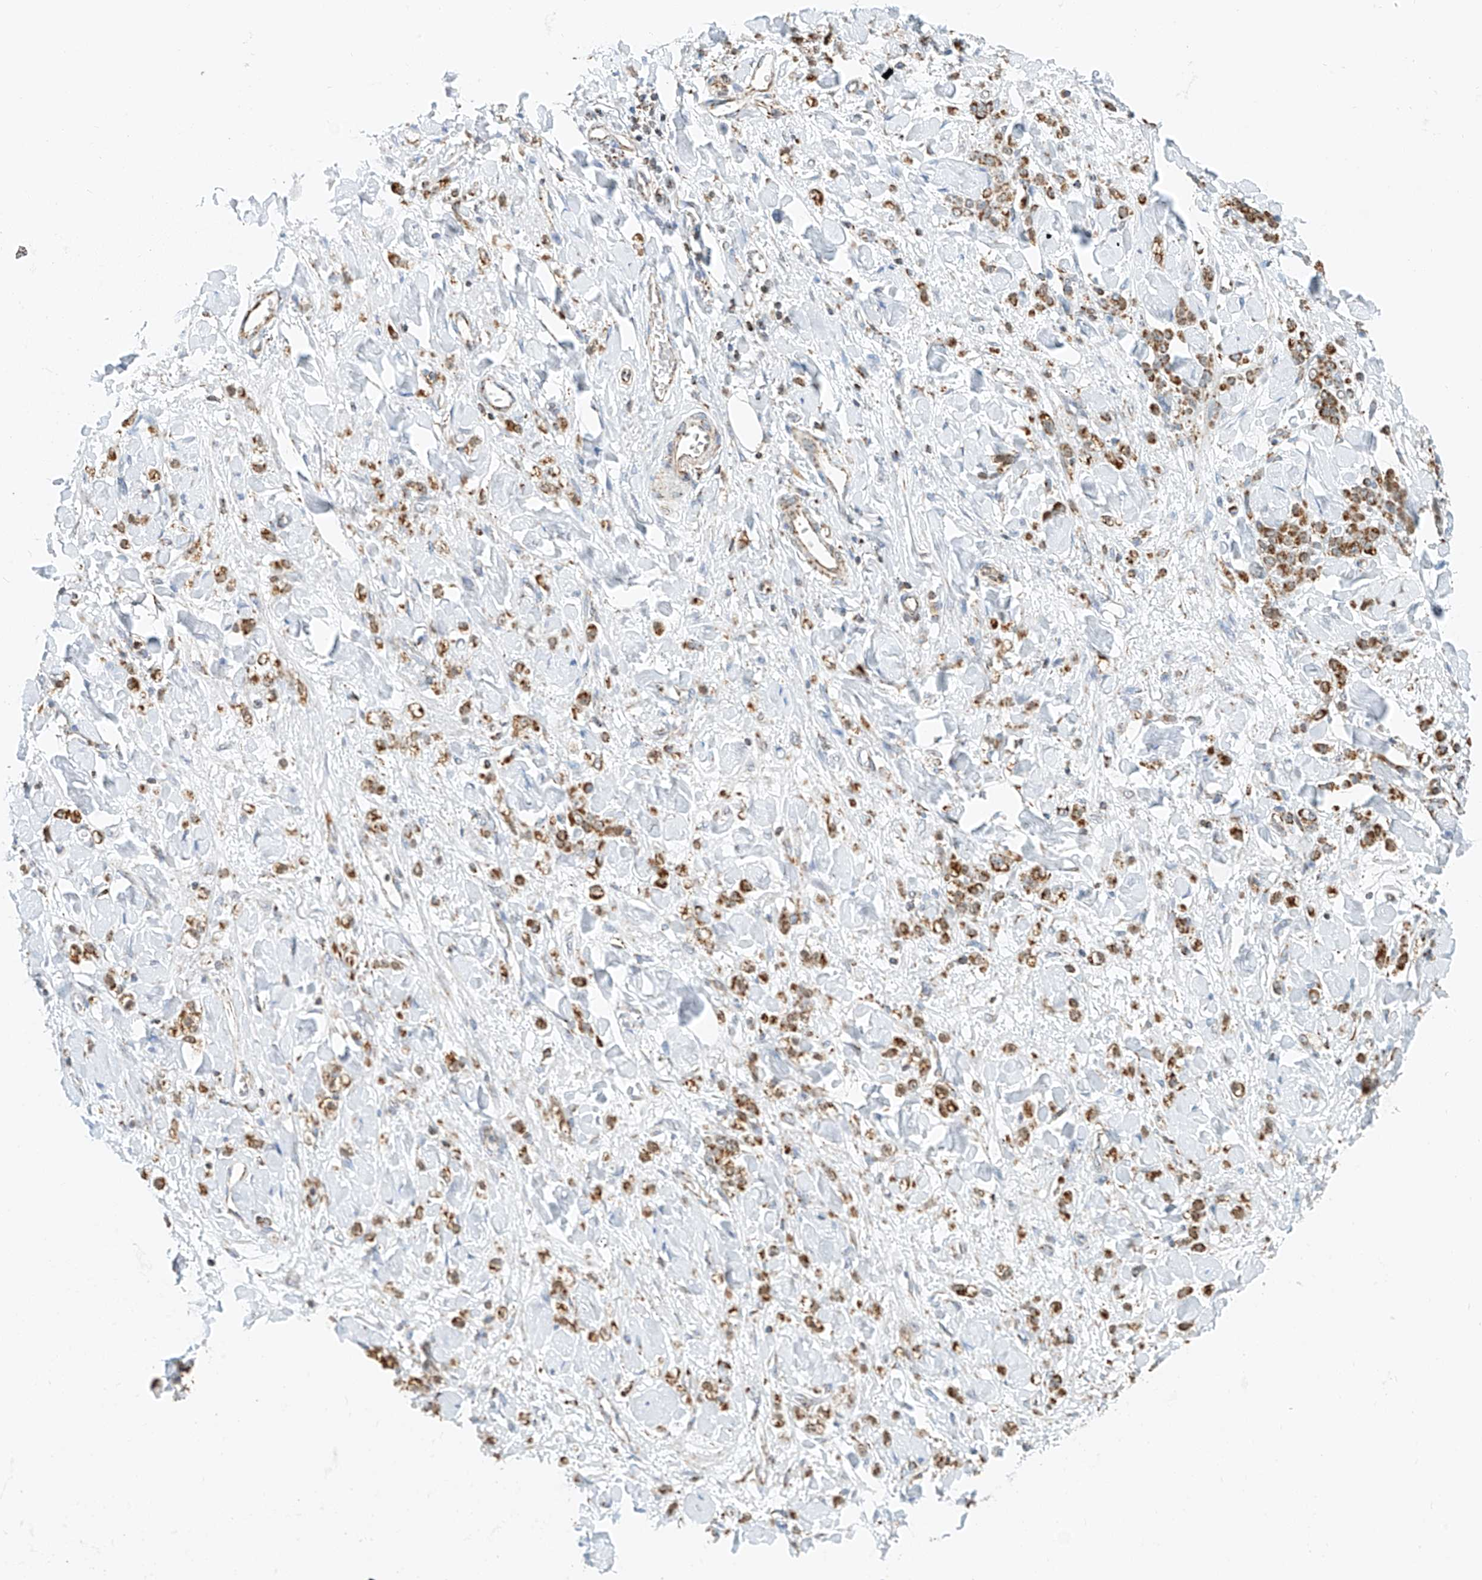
{"staining": {"intensity": "moderate", "quantity": ">75%", "location": "cytoplasmic/membranous"}, "tissue": "stomach cancer", "cell_type": "Tumor cells", "image_type": "cancer", "snomed": [{"axis": "morphology", "description": "Normal tissue, NOS"}, {"axis": "morphology", "description": "Adenocarcinoma, NOS"}, {"axis": "topography", "description": "Stomach"}], "caption": "The histopathology image exhibits a brown stain indicating the presence of a protein in the cytoplasmic/membranous of tumor cells in stomach adenocarcinoma. Ihc stains the protein in brown and the nuclei are stained blue.", "gene": "PPA2", "patient": {"sex": "male", "age": 82}}